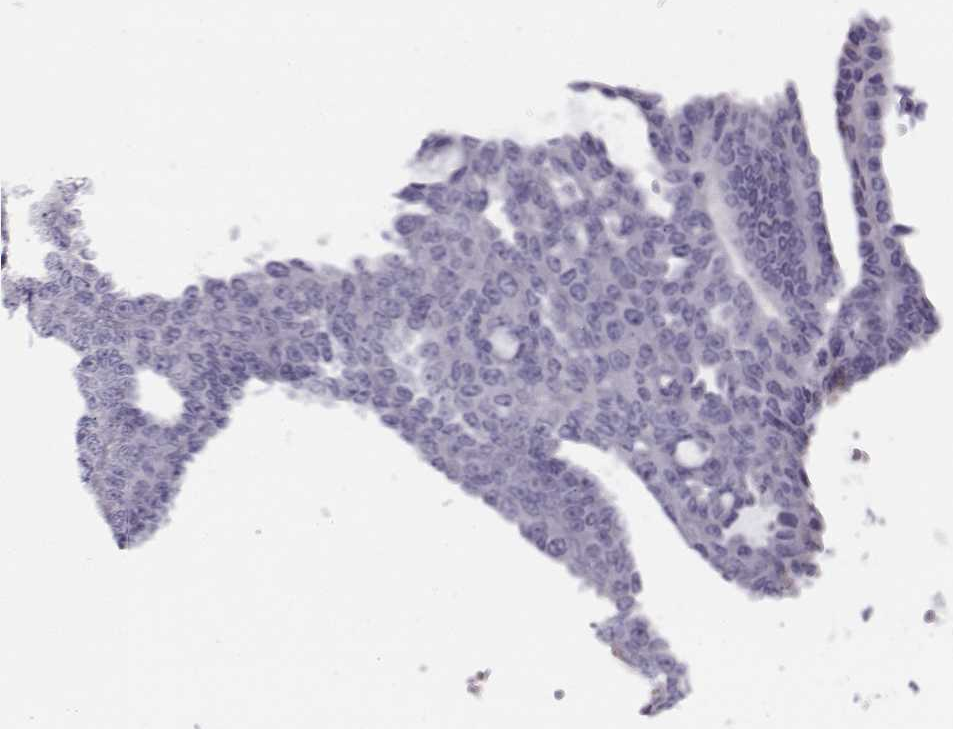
{"staining": {"intensity": "negative", "quantity": "none", "location": "none"}, "tissue": "ovarian cancer", "cell_type": "Tumor cells", "image_type": "cancer", "snomed": [{"axis": "morphology", "description": "Cystadenocarcinoma, serous, NOS"}, {"axis": "topography", "description": "Ovary"}], "caption": "Ovarian cancer (serous cystadenocarcinoma) was stained to show a protein in brown. There is no significant staining in tumor cells.", "gene": "PP2D1", "patient": {"sex": "female", "age": 71}}